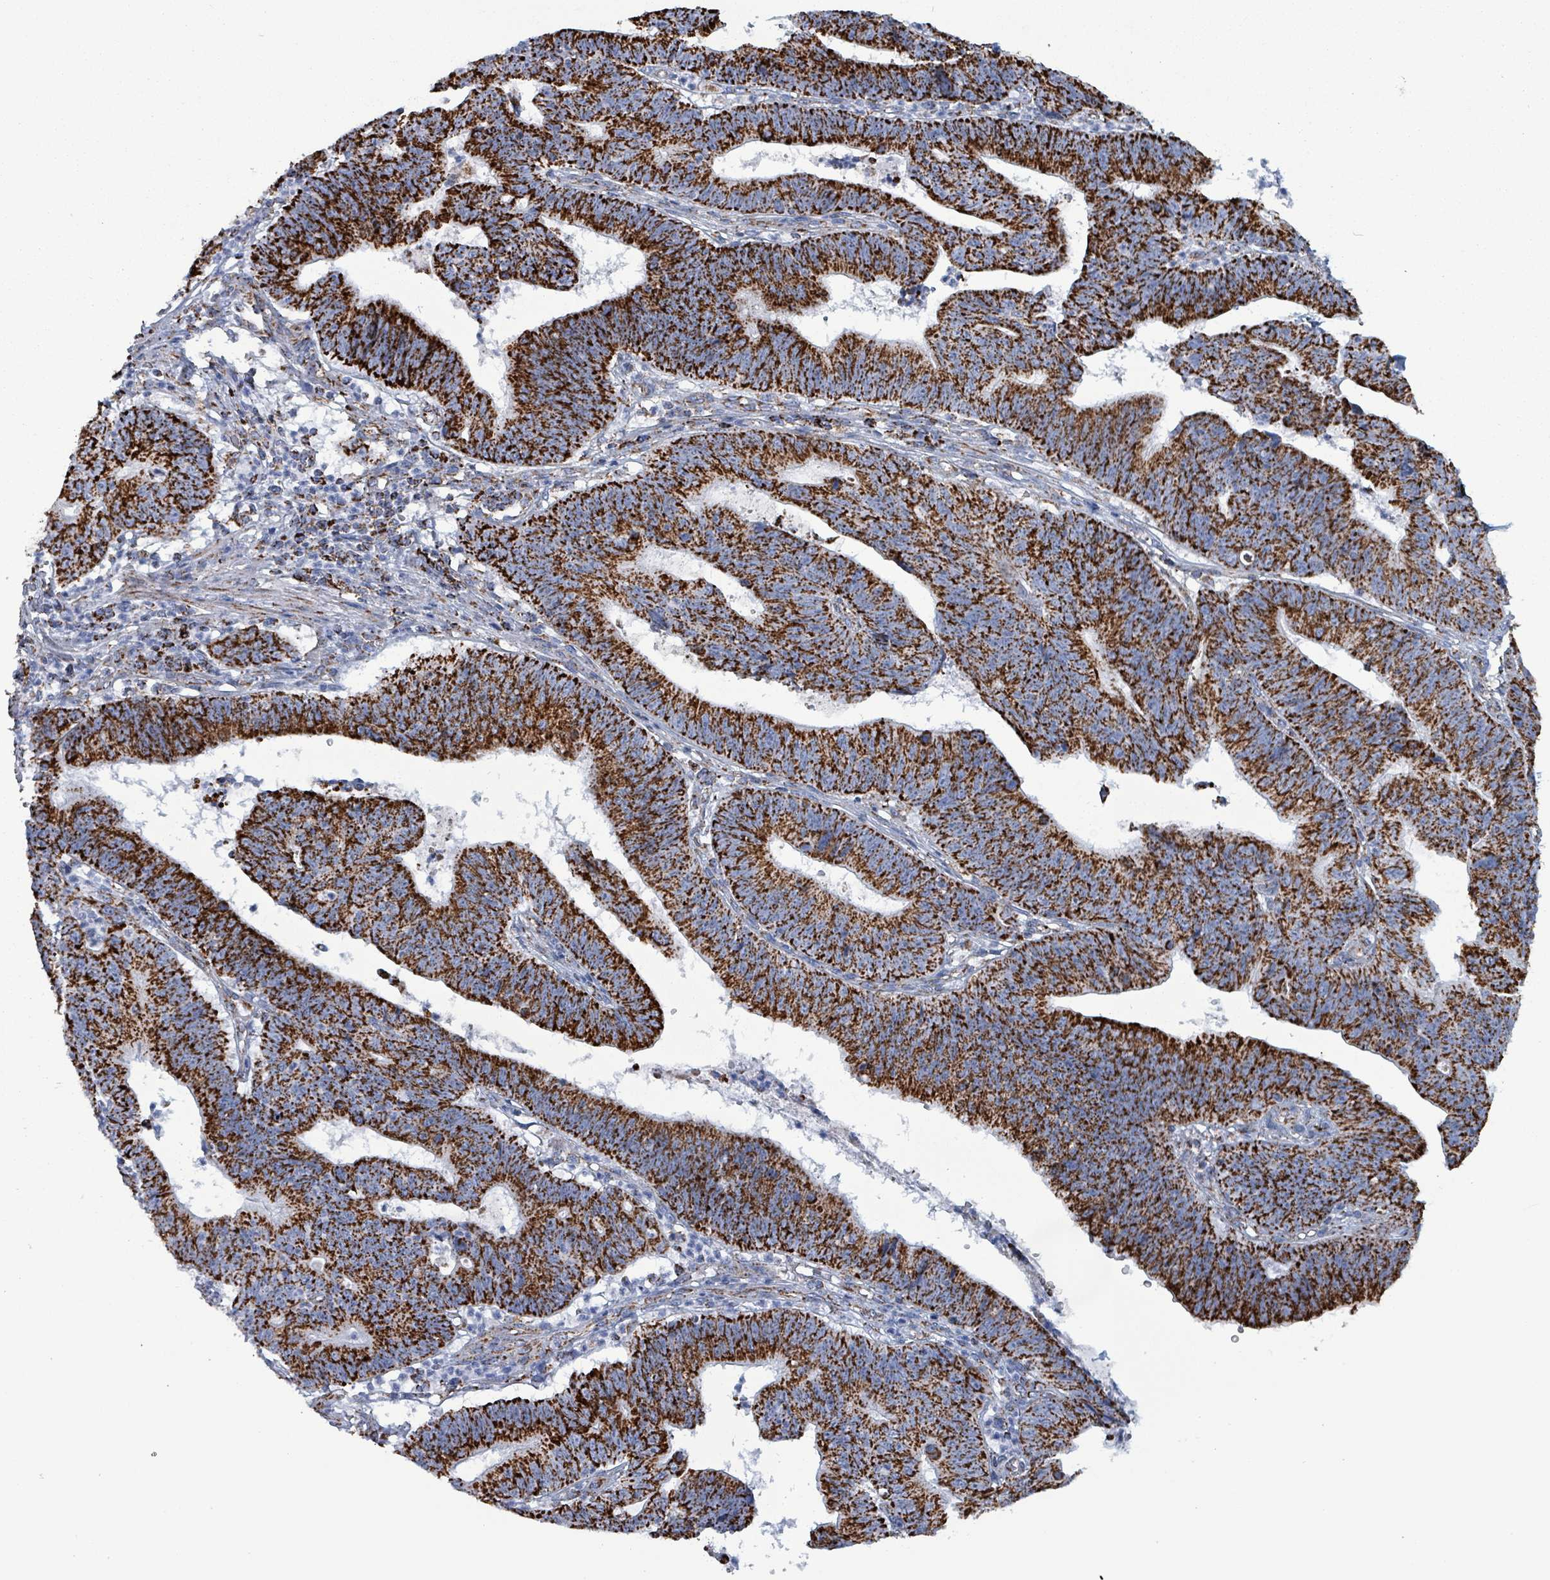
{"staining": {"intensity": "strong", "quantity": ">75%", "location": "cytoplasmic/membranous"}, "tissue": "stomach cancer", "cell_type": "Tumor cells", "image_type": "cancer", "snomed": [{"axis": "morphology", "description": "Adenocarcinoma, NOS"}, {"axis": "topography", "description": "Stomach"}], "caption": "Protein analysis of stomach cancer tissue displays strong cytoplasmic/membranous staining in about >75% of tumor cells.", "gene": "IDH3B", "patient": {"sex": "male", "age": 59}}